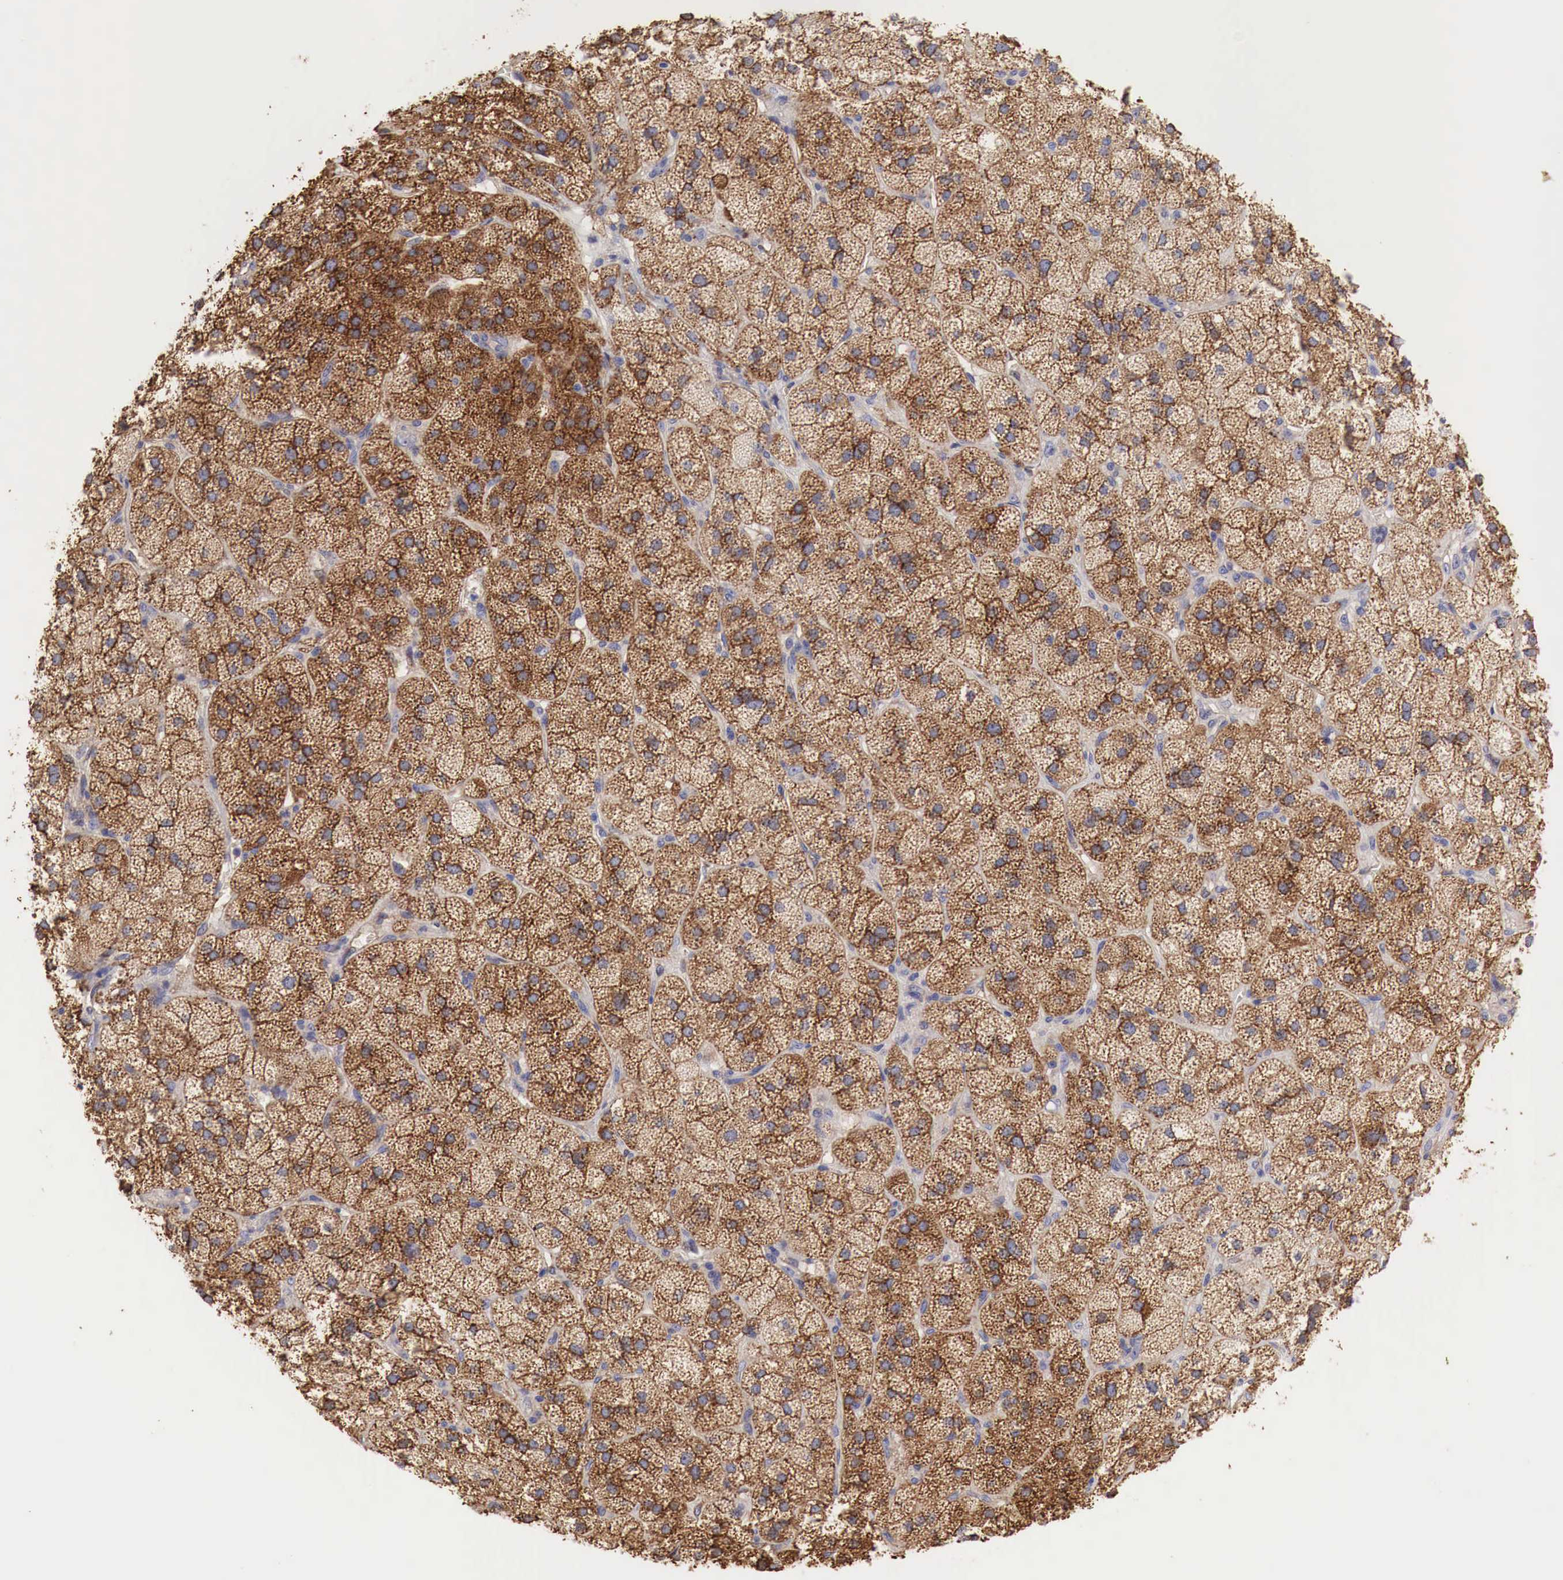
{"staining": {"intensity": "strong", "quantity": ">75%", "location": "cytoplasmic/membranous"}, "tissue": "adrenal gland", "cell_type": "Glandular cells", "image_type": "normal", "snomed": [{"axis": "morphology", "description": "Normal tissue, NOS"}, {"axis": "topography", "description": "Adrenal gland"}], "caption": "The histopathology image reveals staining of normal adrenal gland, revealing strong cytoplasmic/membranous protein positivity (brown color) within glandular cells. The staining was performed using DAB (3,3'-diaminobenzidine), with brown indicating positive protein expression. Nuclei are stained blue with hematoxylin.", "gene": "MSN", "patient": {"sex": "female", "age": 60}}